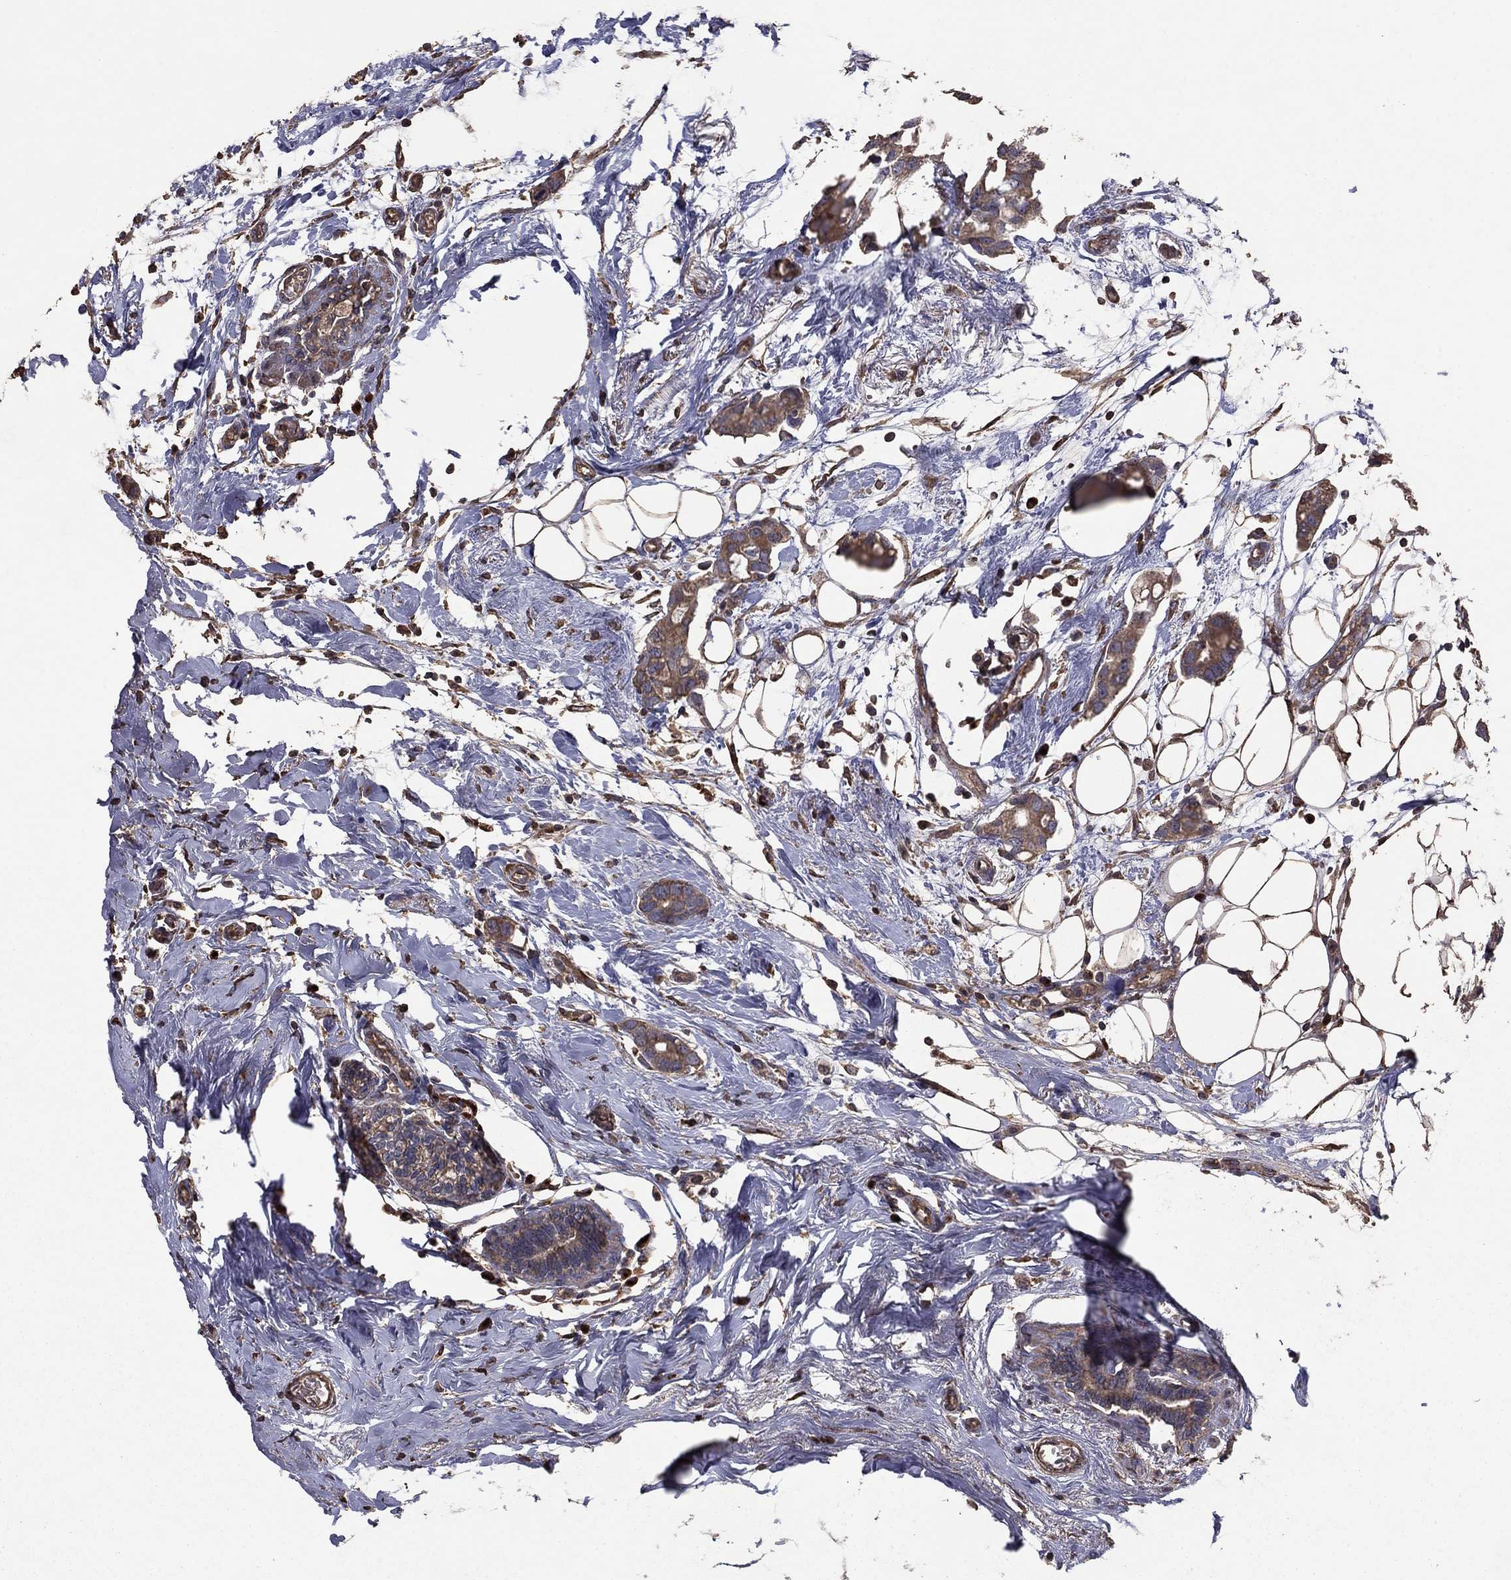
{"staining": {"intensity": "weak", "quantity": "25%-75%", "location": "cytoplasmic/membranous"}, "tissue": "breast cancer", "cell_type": "Tumor cells", "image_type": "cancer", "snomed": [{"axis": "morphology", "description": "Duct carcinoma"}, {"axis": "topography", "description": "Breast"}], "caption": "Protein staining exhibits weak cytoplasmic/membranous expression in approximately 25%-75% of tumor cells in breast cancer (intraductal carcinoma).", "gene": "FLT4", "patient": {"sex": "female", "age": 83}}